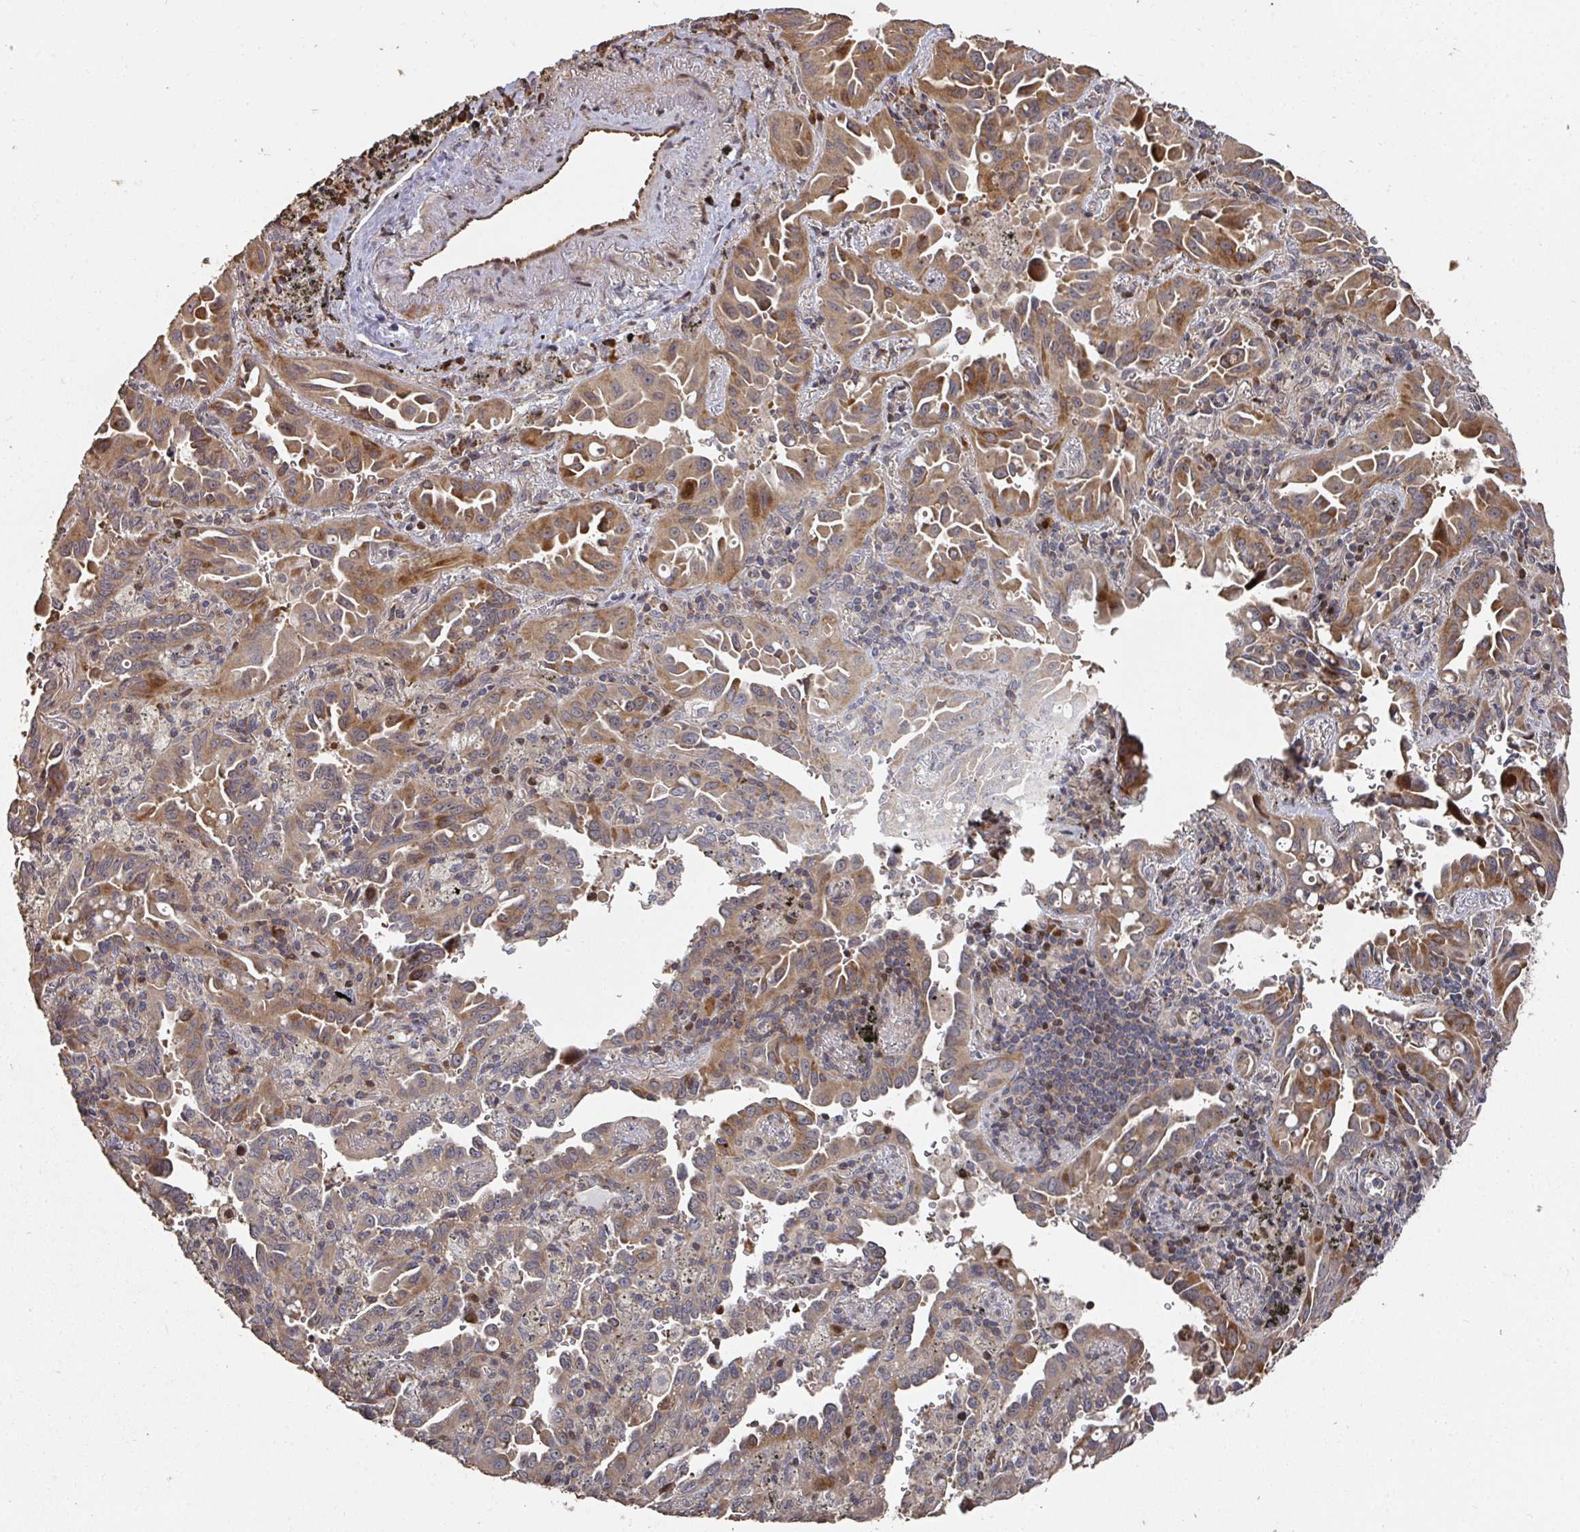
{"staining": {"intensity": "moderate", "quantity": ">75%", "location": "cytoplasmic/membranous"}, "tissue": "lung cancer", "cell_type": "Tumor cells", "image_type": "cancer", "snomed": [{"axis": "morphology", "description": "Adenocarcinoma, NOS"}, {"axis": "topography", "description": "Lung"}], "caption": "Immunohistochemical staining of lung adenocarcinoma reveals moderate cytoplasmic/membranous protein positivity in approximately >75% of tumor cells. Using DAB (brown) and hematoxylin (blue) stains, captured at high magnification using brightfield microscopy.", "gene": "CA7", "patient": {"sex": "male", "age": 68}}